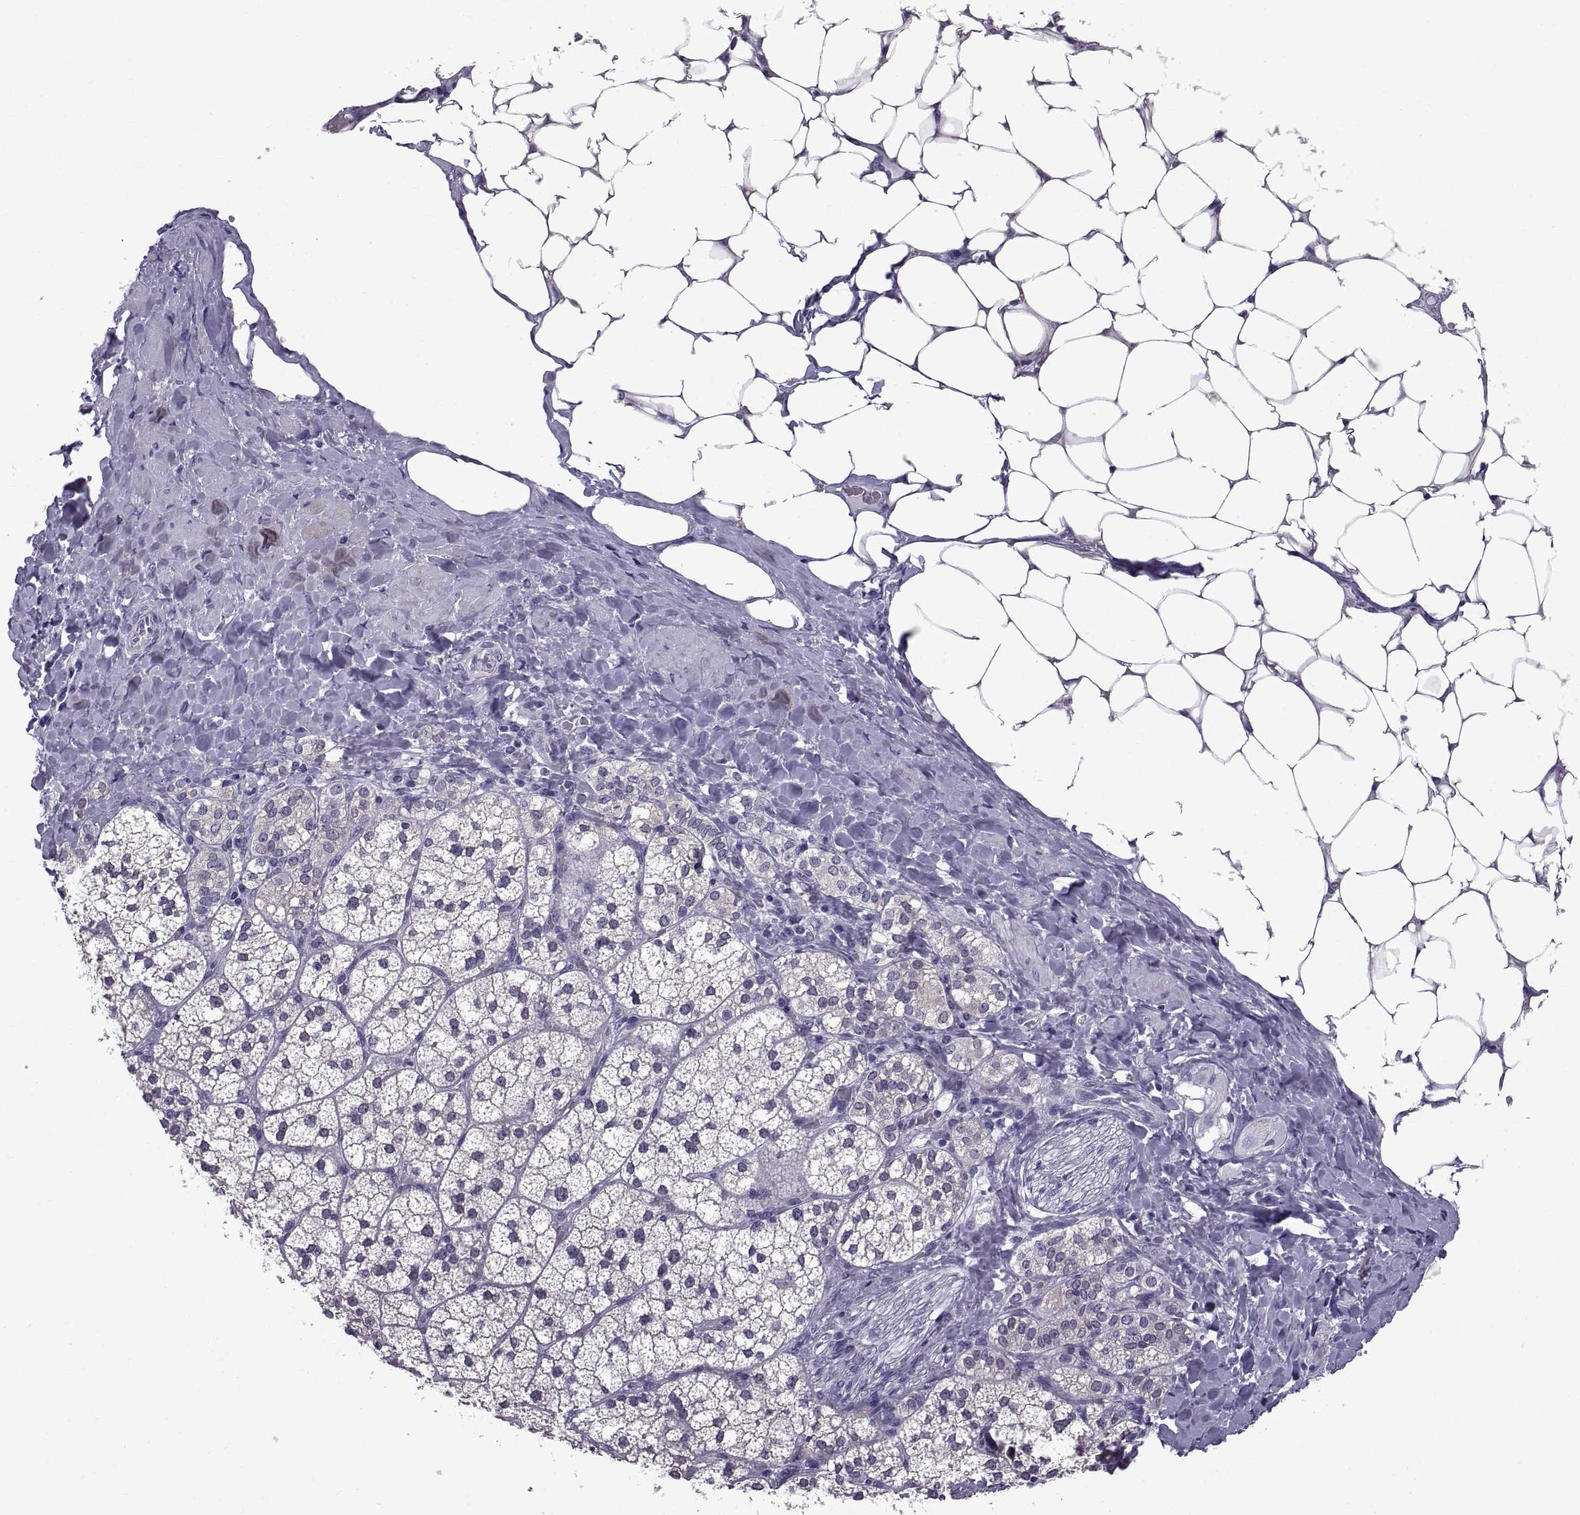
{"staining": {"intensity": "negative", "quantity": "none", "location": "none"}, "tissue": "adrenal gland", "cell_type": "Glandular cells", "image_type": "normal", "snomed": [{"axis": "morphology", "description": "Normal tissue, NOS"}, {"axis": "topography", "description": "Adrenal gland"}], "caption": "Immunohistochemistry micrograph of normal adrenal gland: adrenal gland stained with DAB shows no significant protein positivity in glandular cells.", "gene": "SPDYE10", "patient": {"sex": "male", "age": 53}}